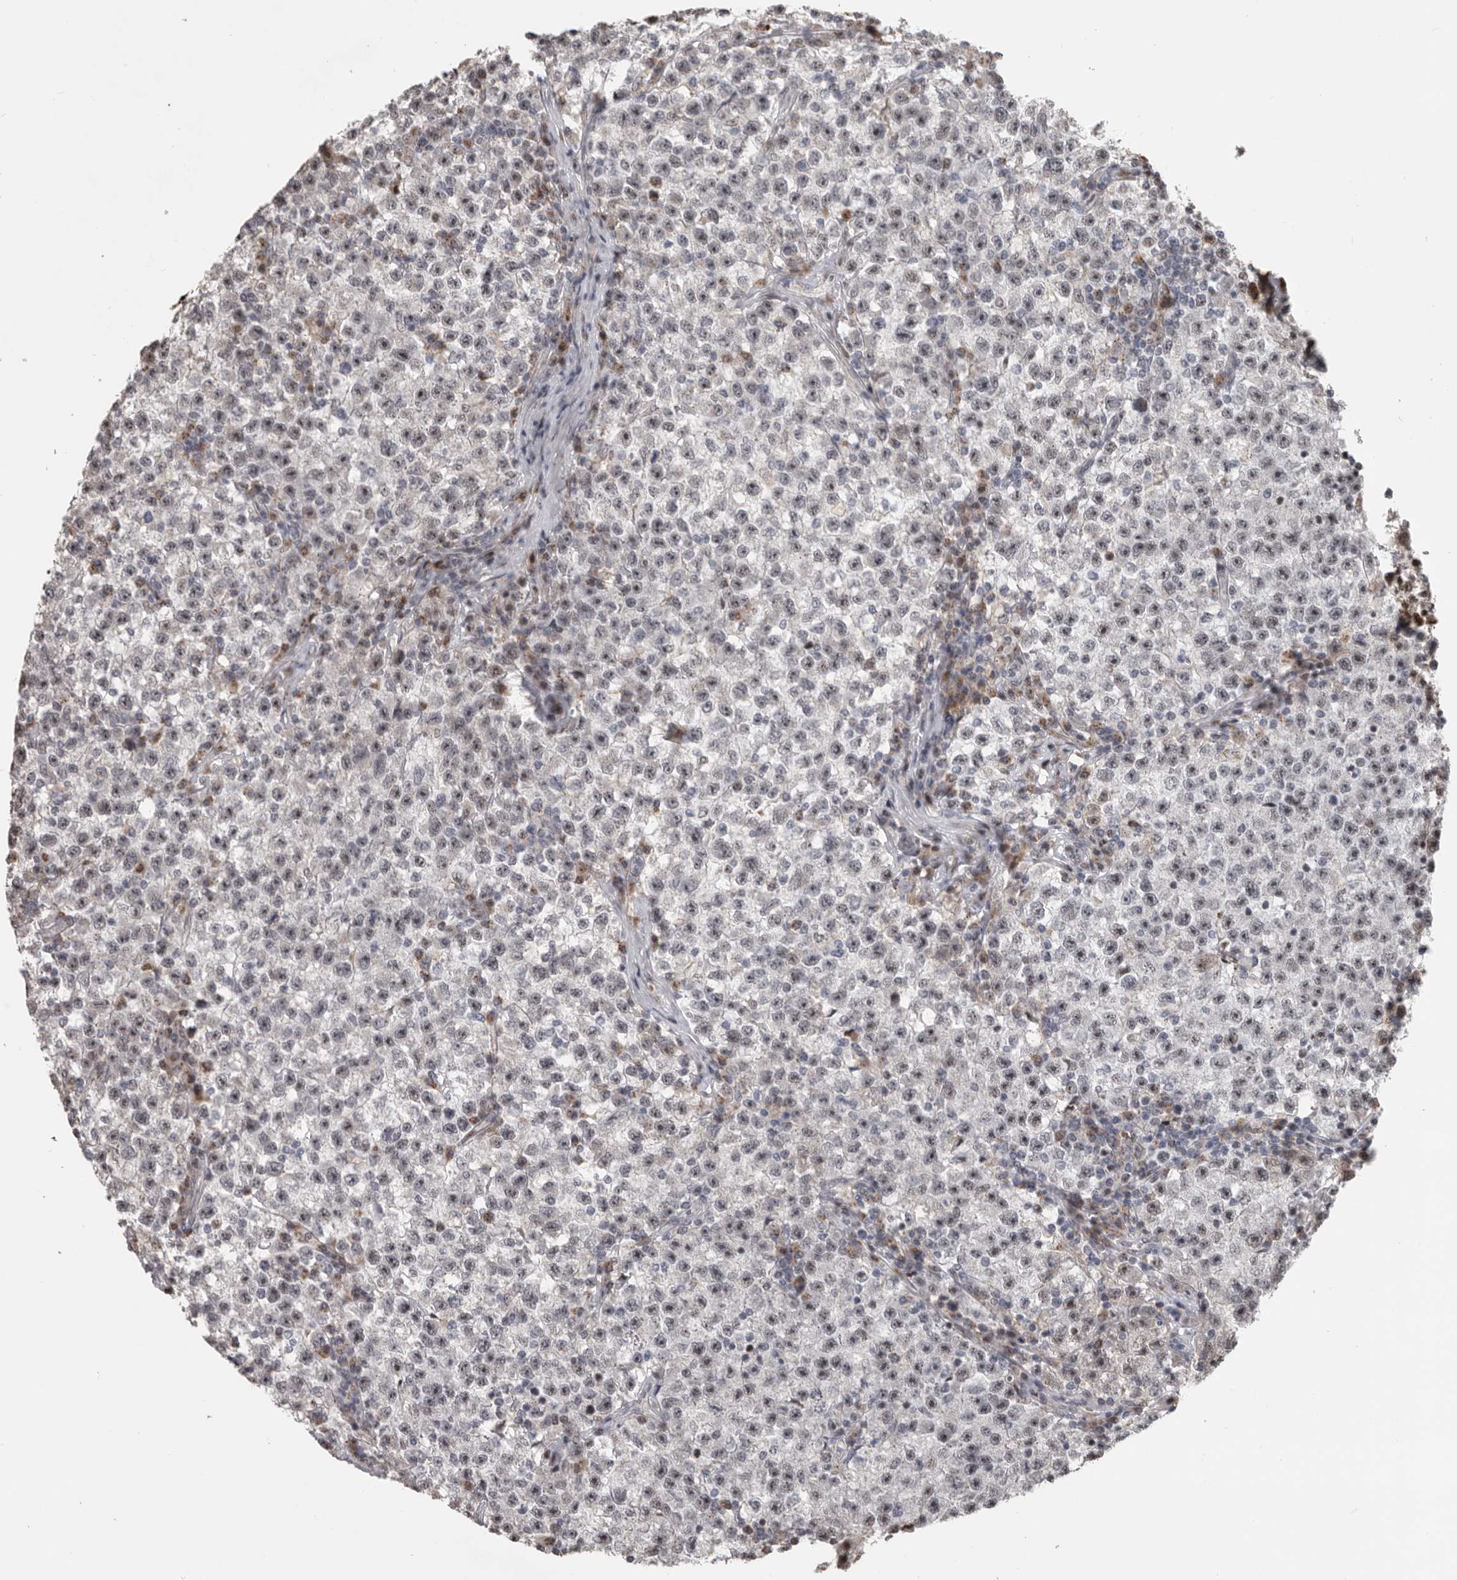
{"staining": {"intensity": "moderate", "quantity": "<25%", "location": "nuclear"}, "tissue": "testis cancer", "cell_type": "Tumor cells", "image_type": "cancer", "snomed": [{"axis": "morphology", "description": "Seminoma, NOS"}, {"axis": "topography", "description": "Testis"}], "caption": "Testis cancer stained with DAB (3,3'-diaminobenzidine) immunohistochemistry (IHC) demonstrates low levels of moderate nuclear expression in about <25% of tumor cells.", "gene": "PCMTD1", "patient": {"sex": "male", "age": 22}}